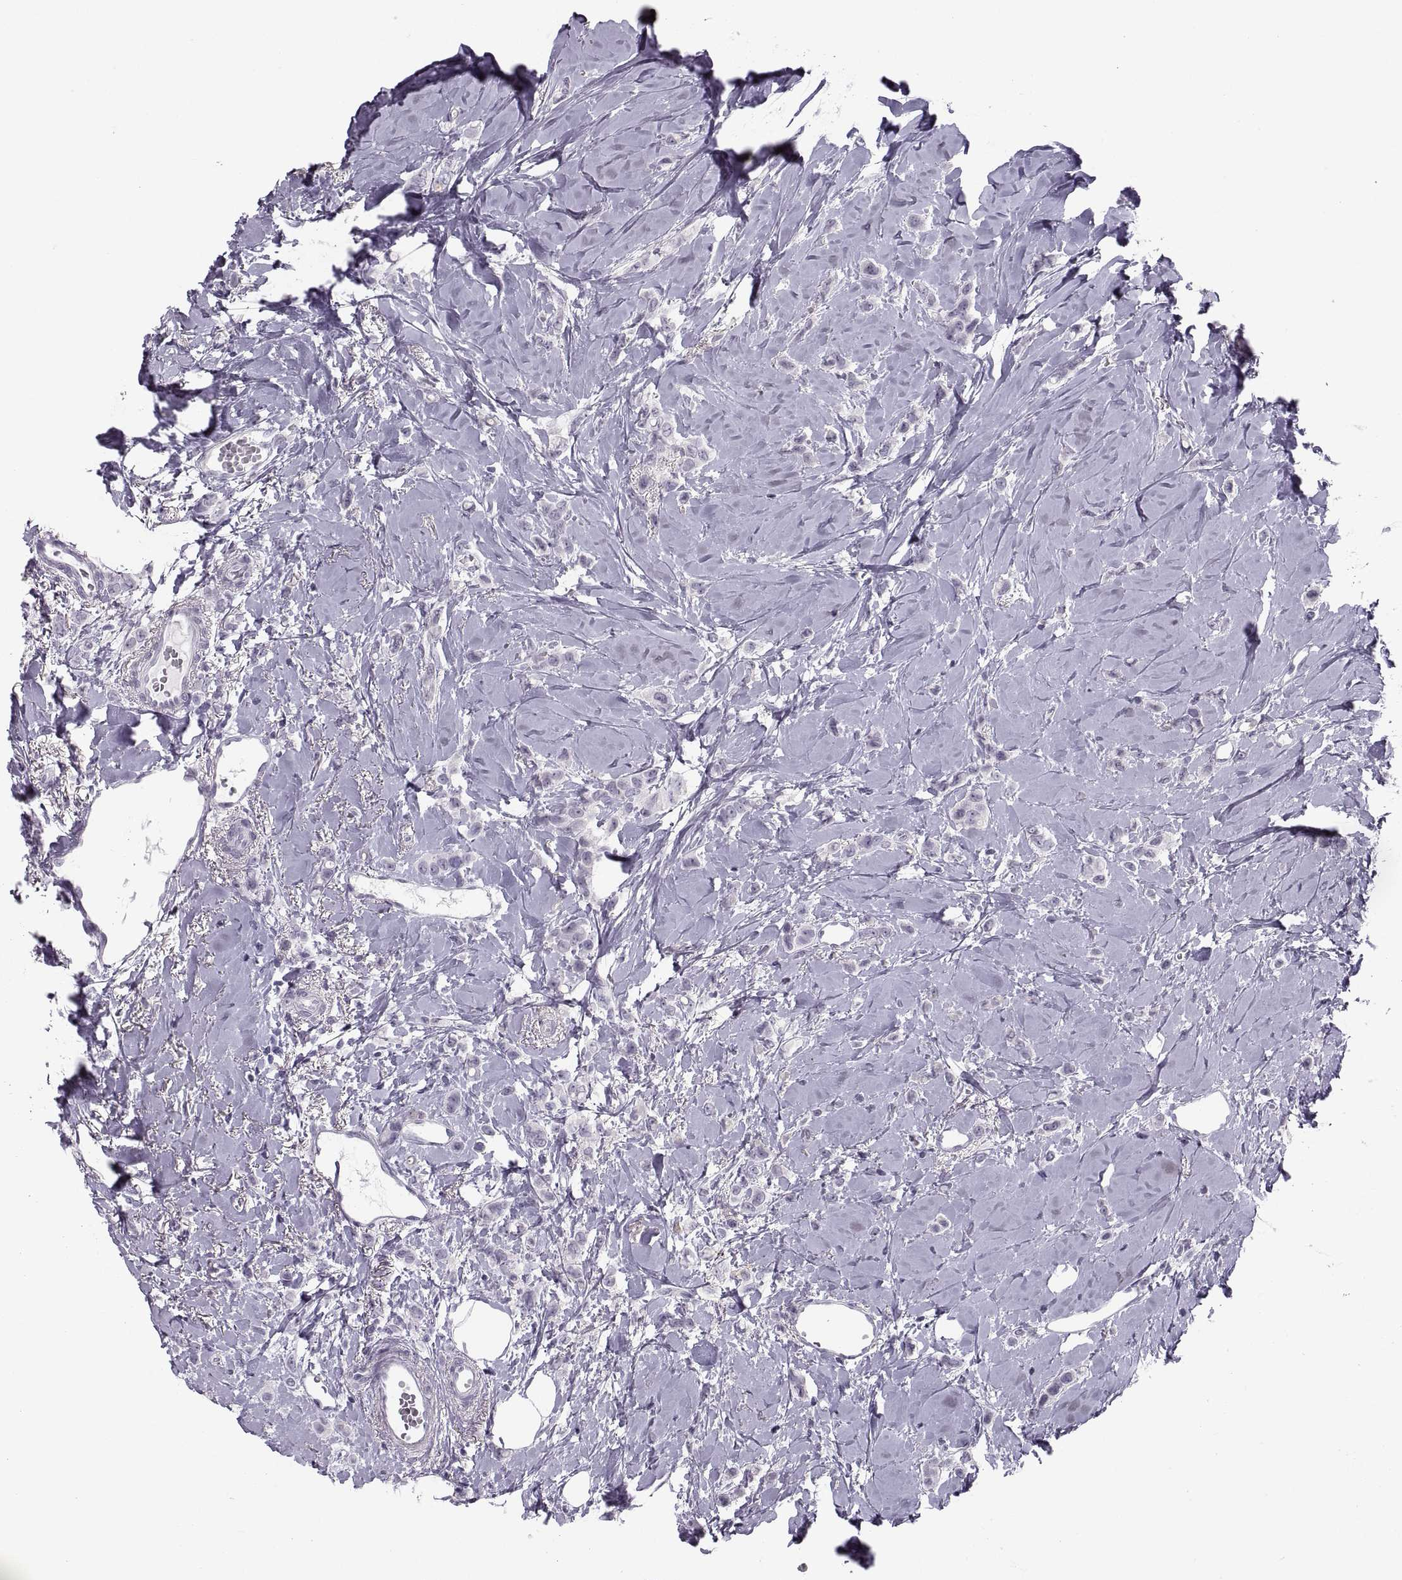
{"staining": {"intensity": "negative", "quantity": "none", "location": "none"}, "tissue": "breast cancer", "cell_type": "Tumor cells", "image_type": "cancer", "snomed": [{"axis": "morphology", "description": "Lobular carcinoma"}, {"axis": "topography", "description": "Breast"}], "caption": "This is a image of IHC staining of lobular carcinoma (breast), which shows no expression in tumor cells.", "gene": "C3orf22", "patient": {"sex": "female", "age": 66}}